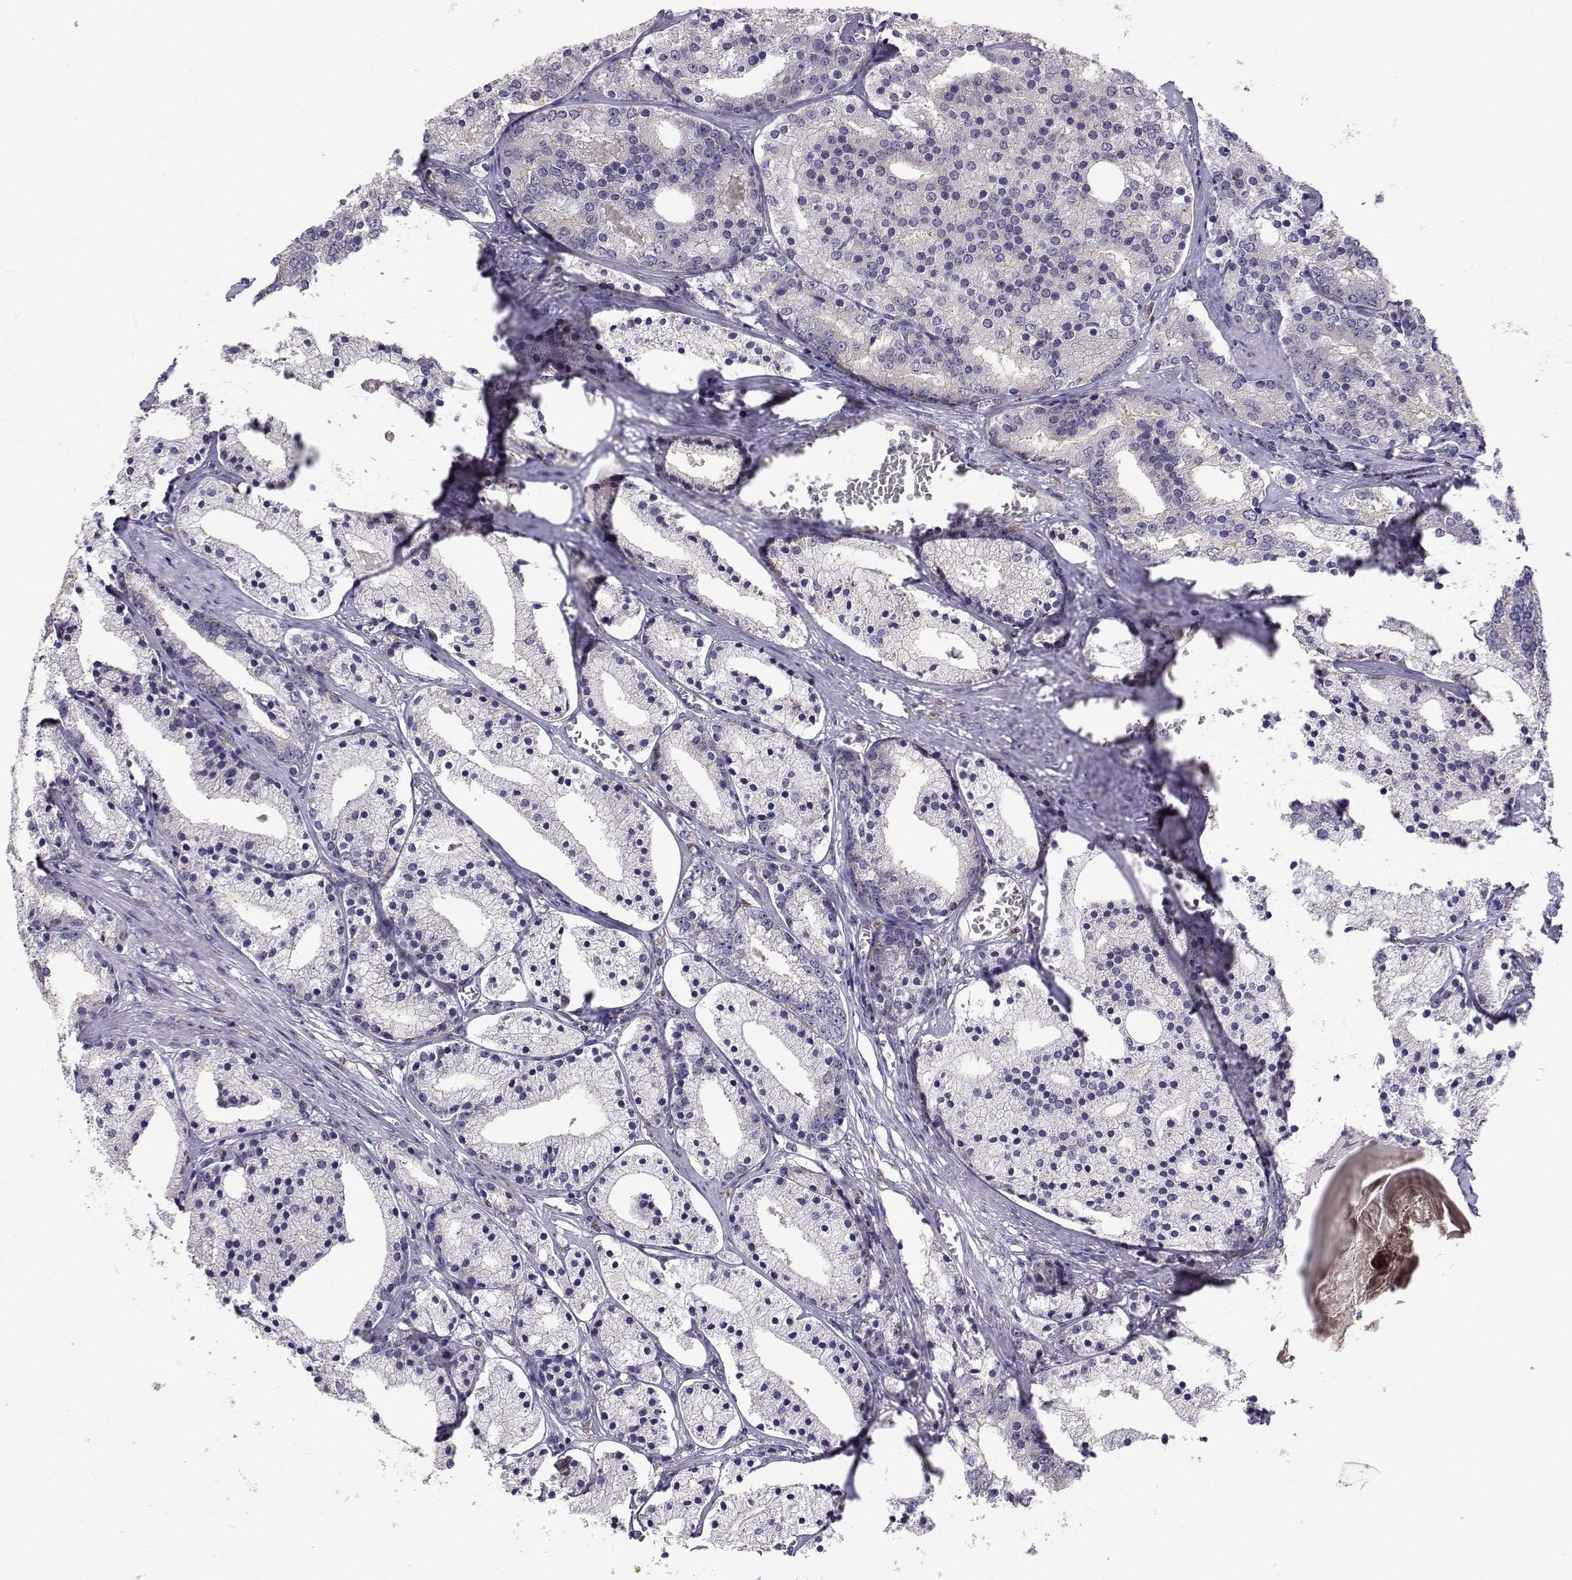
{"staining": {"intensity": "negative", "quantity": "none", "location": "none"}, "tissue": "prostate cancer", "cell_type": "Tumor cells", "image_type": "cancer", "snomed": [{"axis": "morphology", "description": "Adenocarcinoma, NOS"}, {"axis": "topography", "description": "Prostate"}], "caption": "IHC micrograph of prostate cancer (adenocarcinoma) stained for a protein (brown), which exhibits no staining in tumor cells.", "gene": "STXBP5", "patient": {"sex": "male", "age": 69}}